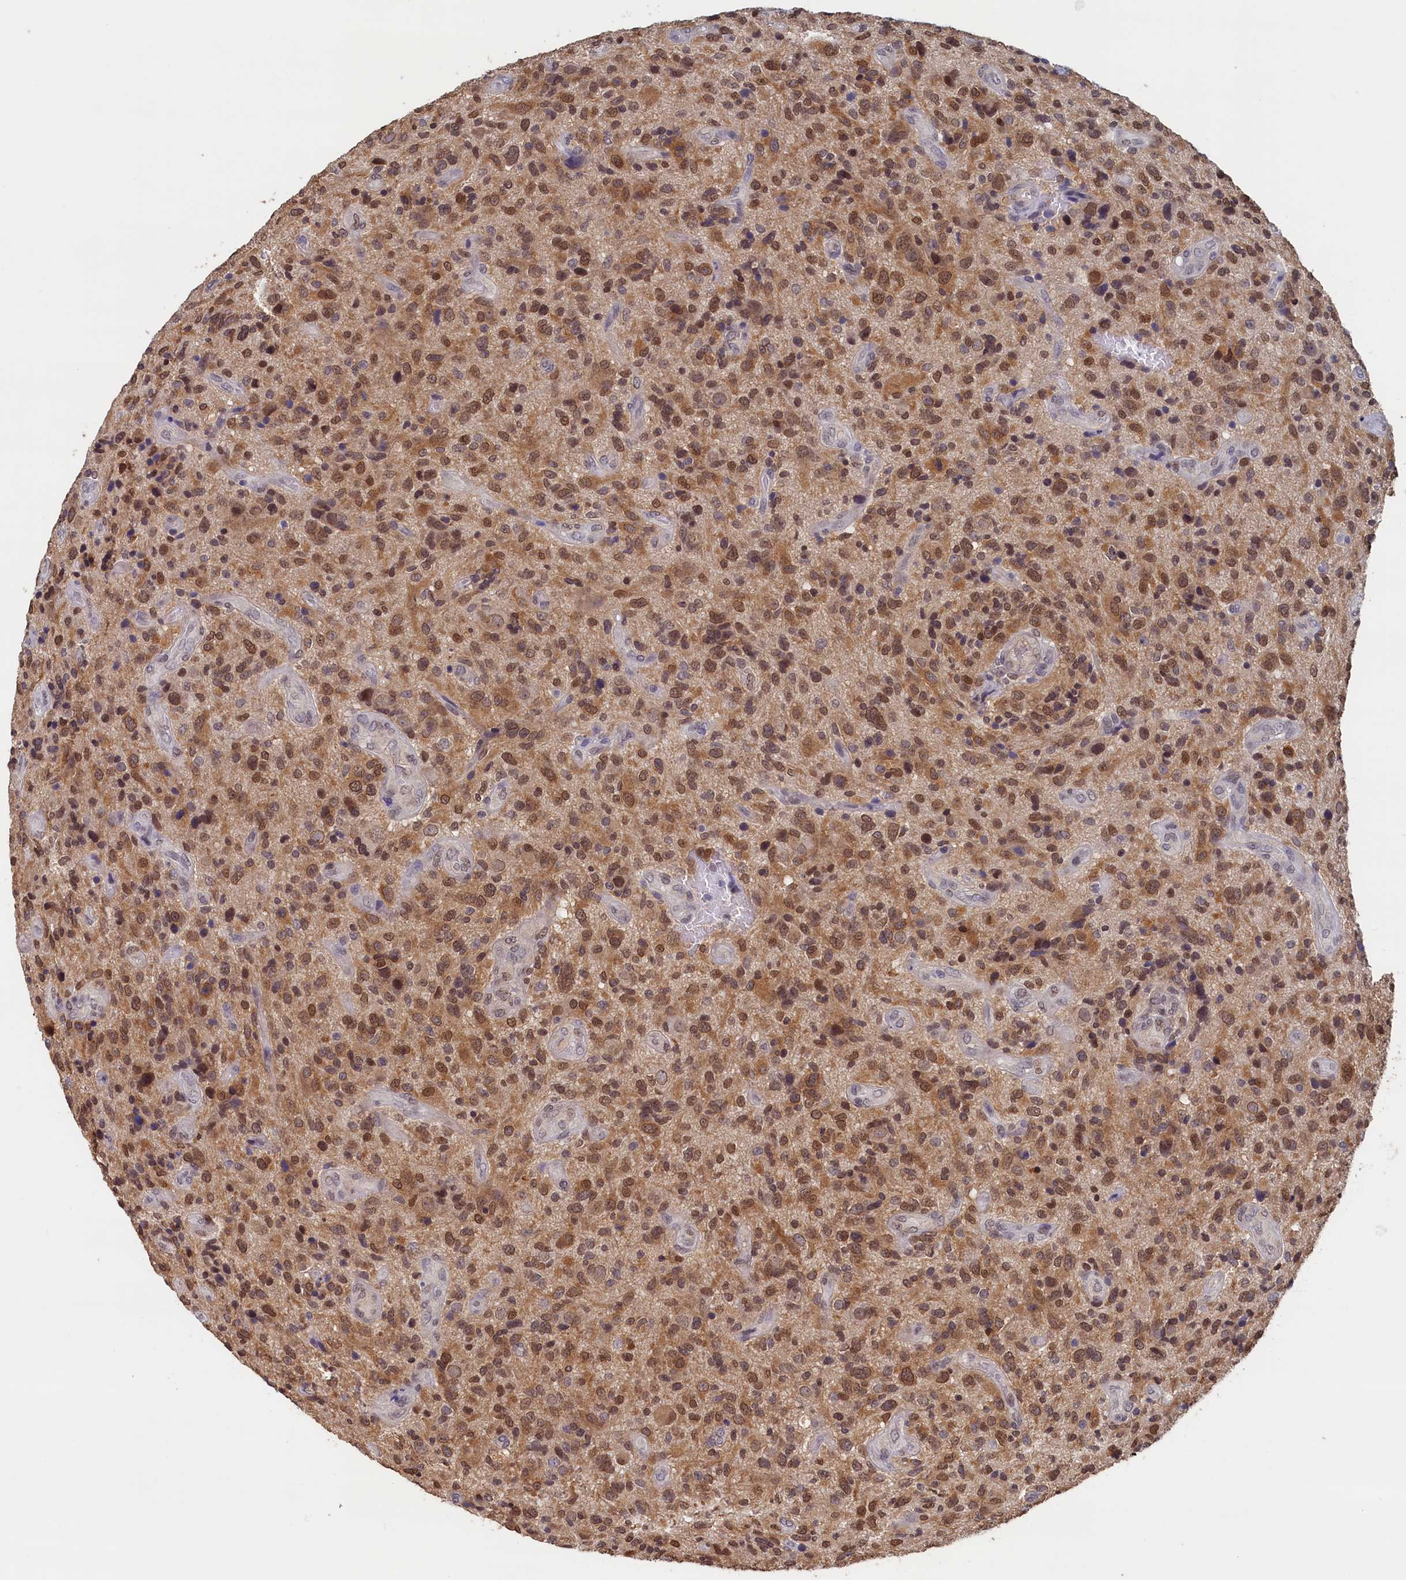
{"staining": {"intensity": "moderate", "quantity": ">75%", "location": "cytoplasmic/membranous,nuclear"}, "tissue": "glioma", "cell_type": "Tumor cells", "image_type": "cancer", "snomed": [{"axis": "morphology", "description": "Glioma, malignant, High grade"}, {"axis": "topography", "description": "Brain"}], "caption": "Glioma stained for a protein (brown) displays moderate cytoplasmic/membranous and nuclear positive staining in approximately >75% of tumor cells.", "gene": "AHCY", "patient": {"sex": "male", "age": 47}}